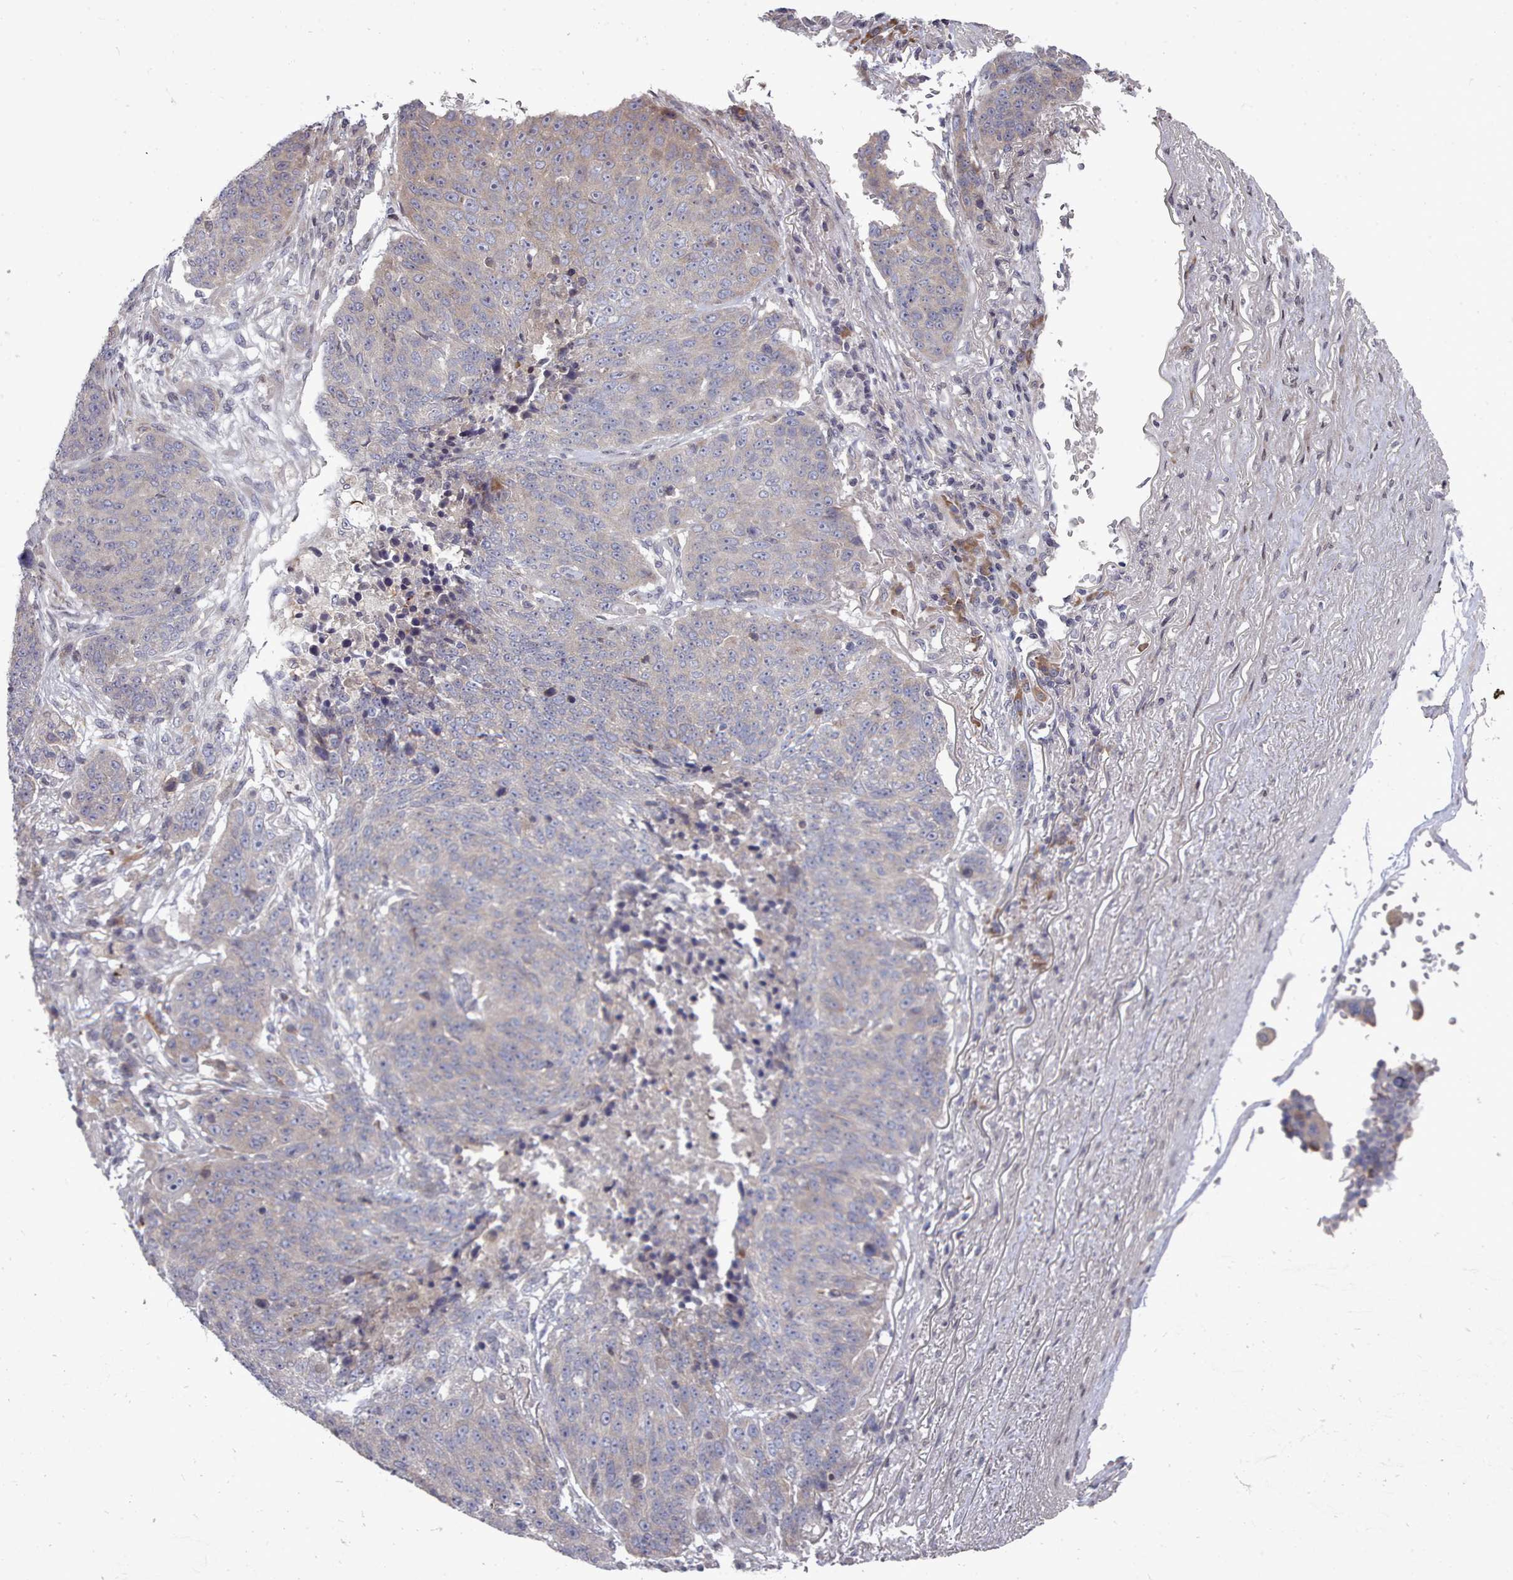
{"staining": {"intensity": "weak", "quantity": "<25%", "location": "cytoplasmic/membranous"}, "tissue": "lung cancer", "cell_type": "Tumor cells", "image_type": "cancer", "snomed": [{"axis": "morphology", "description": "Normal tissue, NOS"}, {"axis": "morphology", "description": "Squamous cell carcinoma, NOS"}, {"axis": "topography", "description": "Lymph node"}, {"axis": "topography", "description": "Lung"}], "caption": "Tumor cells are negative for protein expression in human squamous cell carcinoma (lung).", "gene": "ACKR3", "patient": {"sex": "male", "age": 66}}